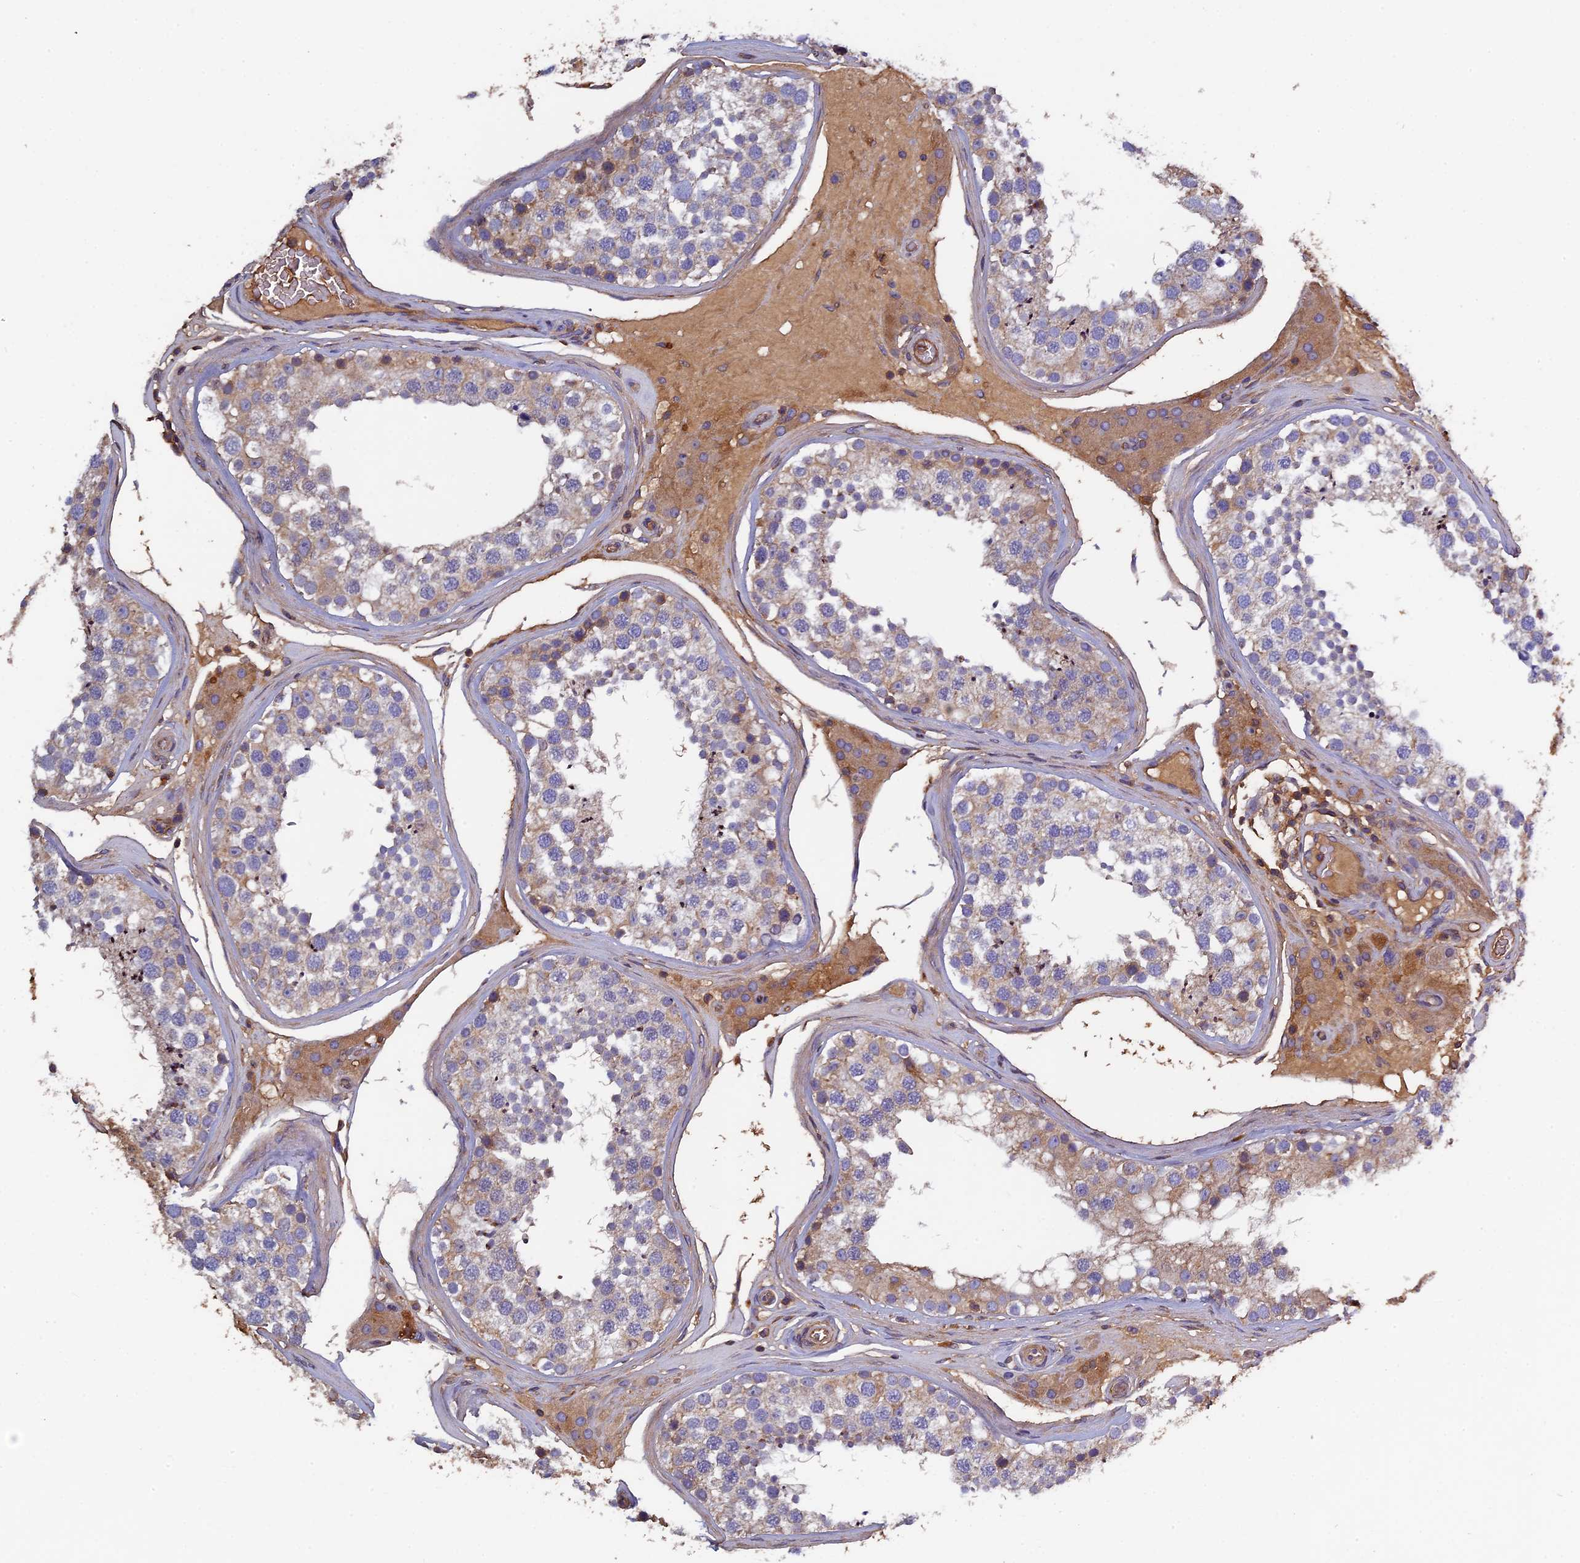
{"staining": {"intensity": "moderate", "quantity": "<25%", "location": "cytoplasmic/membranous"}, "tissue": "testis", "cell_type": "Cells in seminiferous ducts", "image_type": "normal", "snomed": [{"axis": "morphology", "description": "Normal tissue, NOS"}, {"axis": "topography", "description": "Testis"}], "caption": "Protein staining of benign testis displays moderate cytoplasmic/membranous positivity in about <25% of cells in seminiferous ducts.", "gene": "CCDC153", "patient": {"sex": "male", "age": 46}}